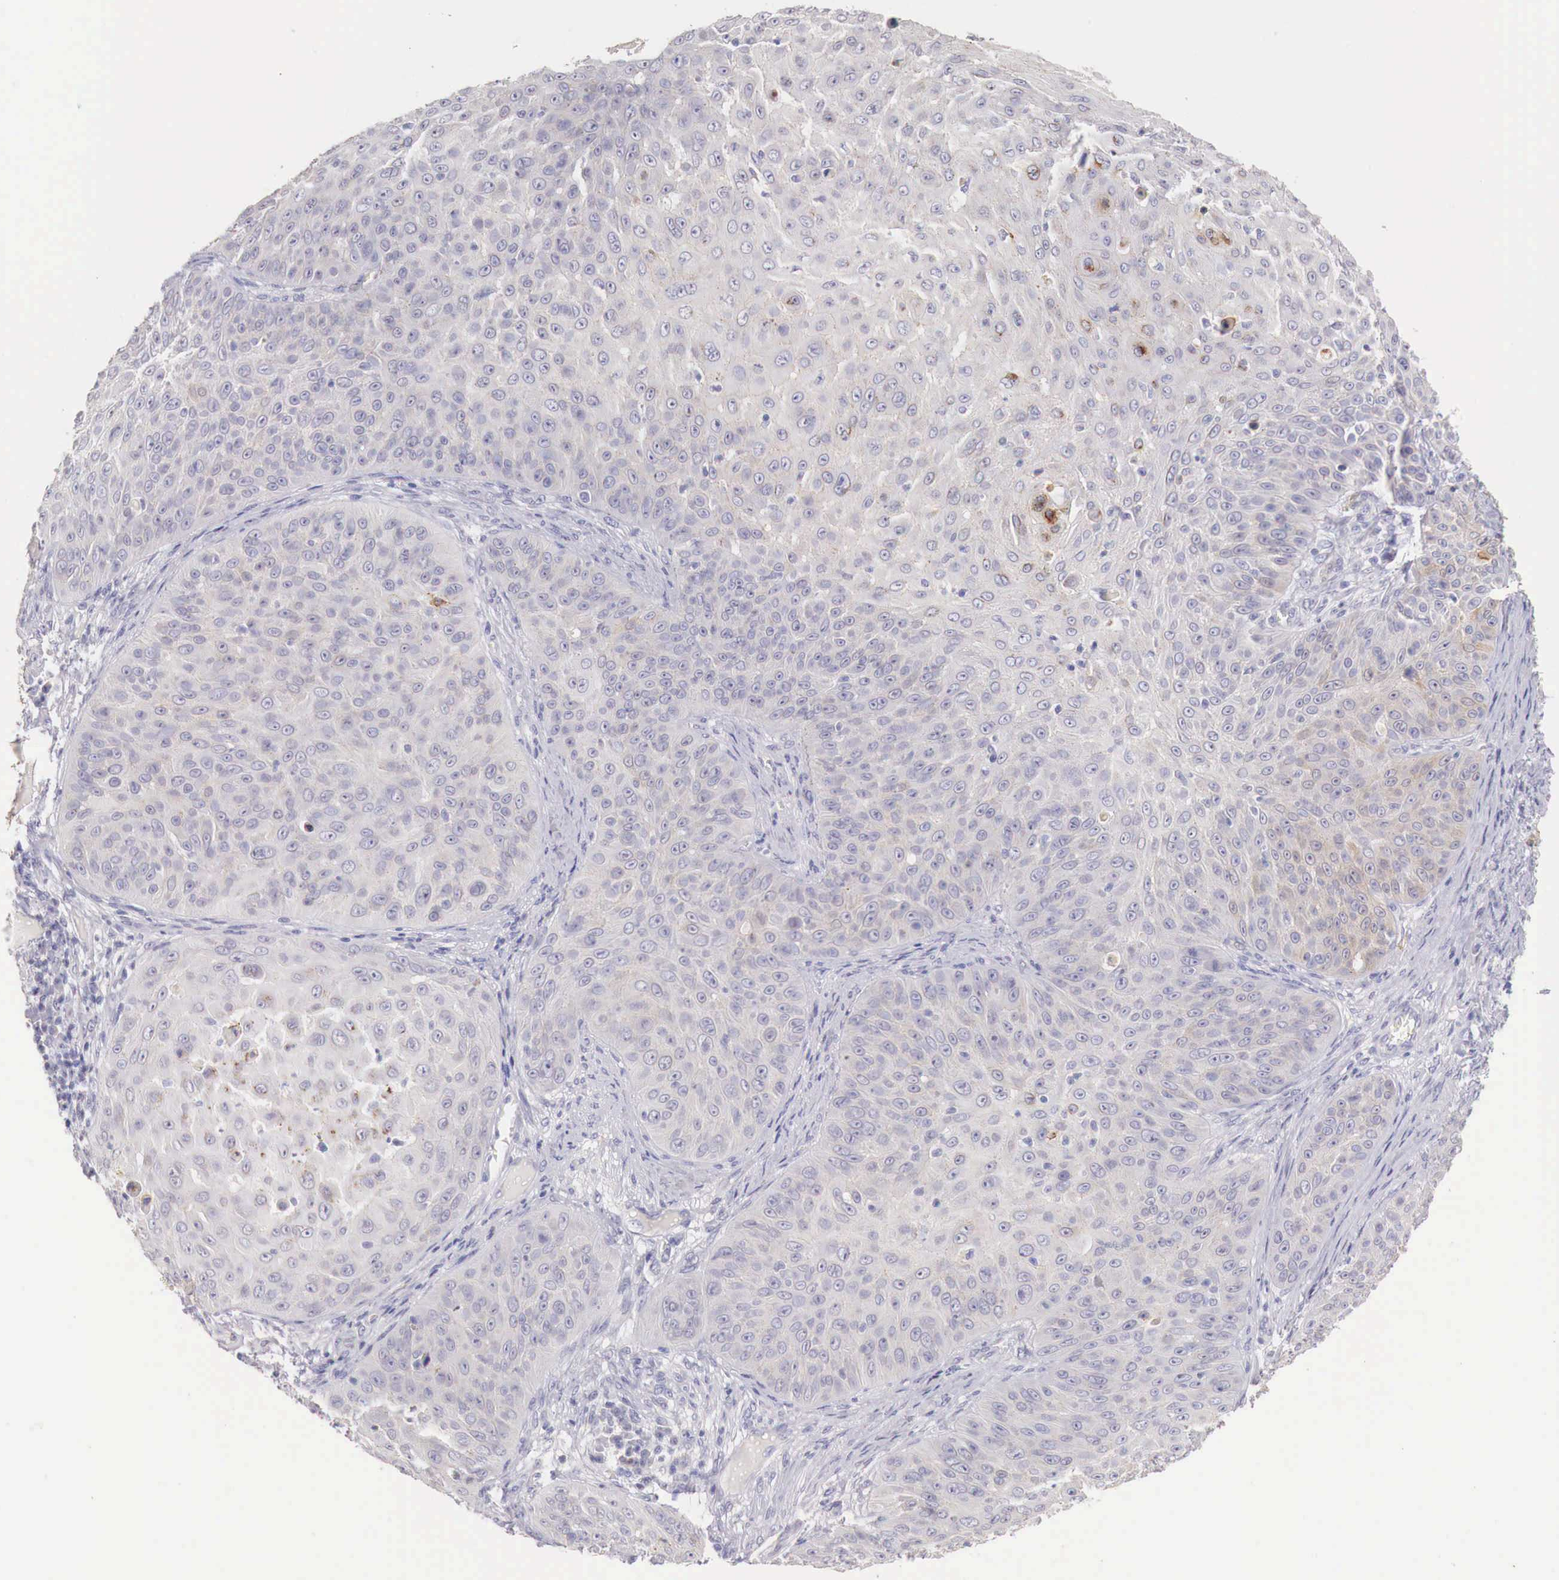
{"staining": {"intensity": "weak", "quantity": "25%-75%", "location": "cytoplasmic/membranous"}, "tissue": "skin cancer", "cell_type": "Tumor cells", "image_type": "cancer", "snomed": [{"axis": "morphology", "description": "Squamous cell carcinoma, NOS"}, {"axis": "topography", "description": "Skin"}], "caption": "This histopathology image demonstrates squamous cell carcinoma (skin) stained with immunohistochemistry (IHC) to label a protein in brown. The cytoplasmic/membranous of tumor cells show weak positivity for the protein. Nuclei are counter-stained blue.", "gene": "ITIH6", "patient": {"sex": "male", "age": 82}}